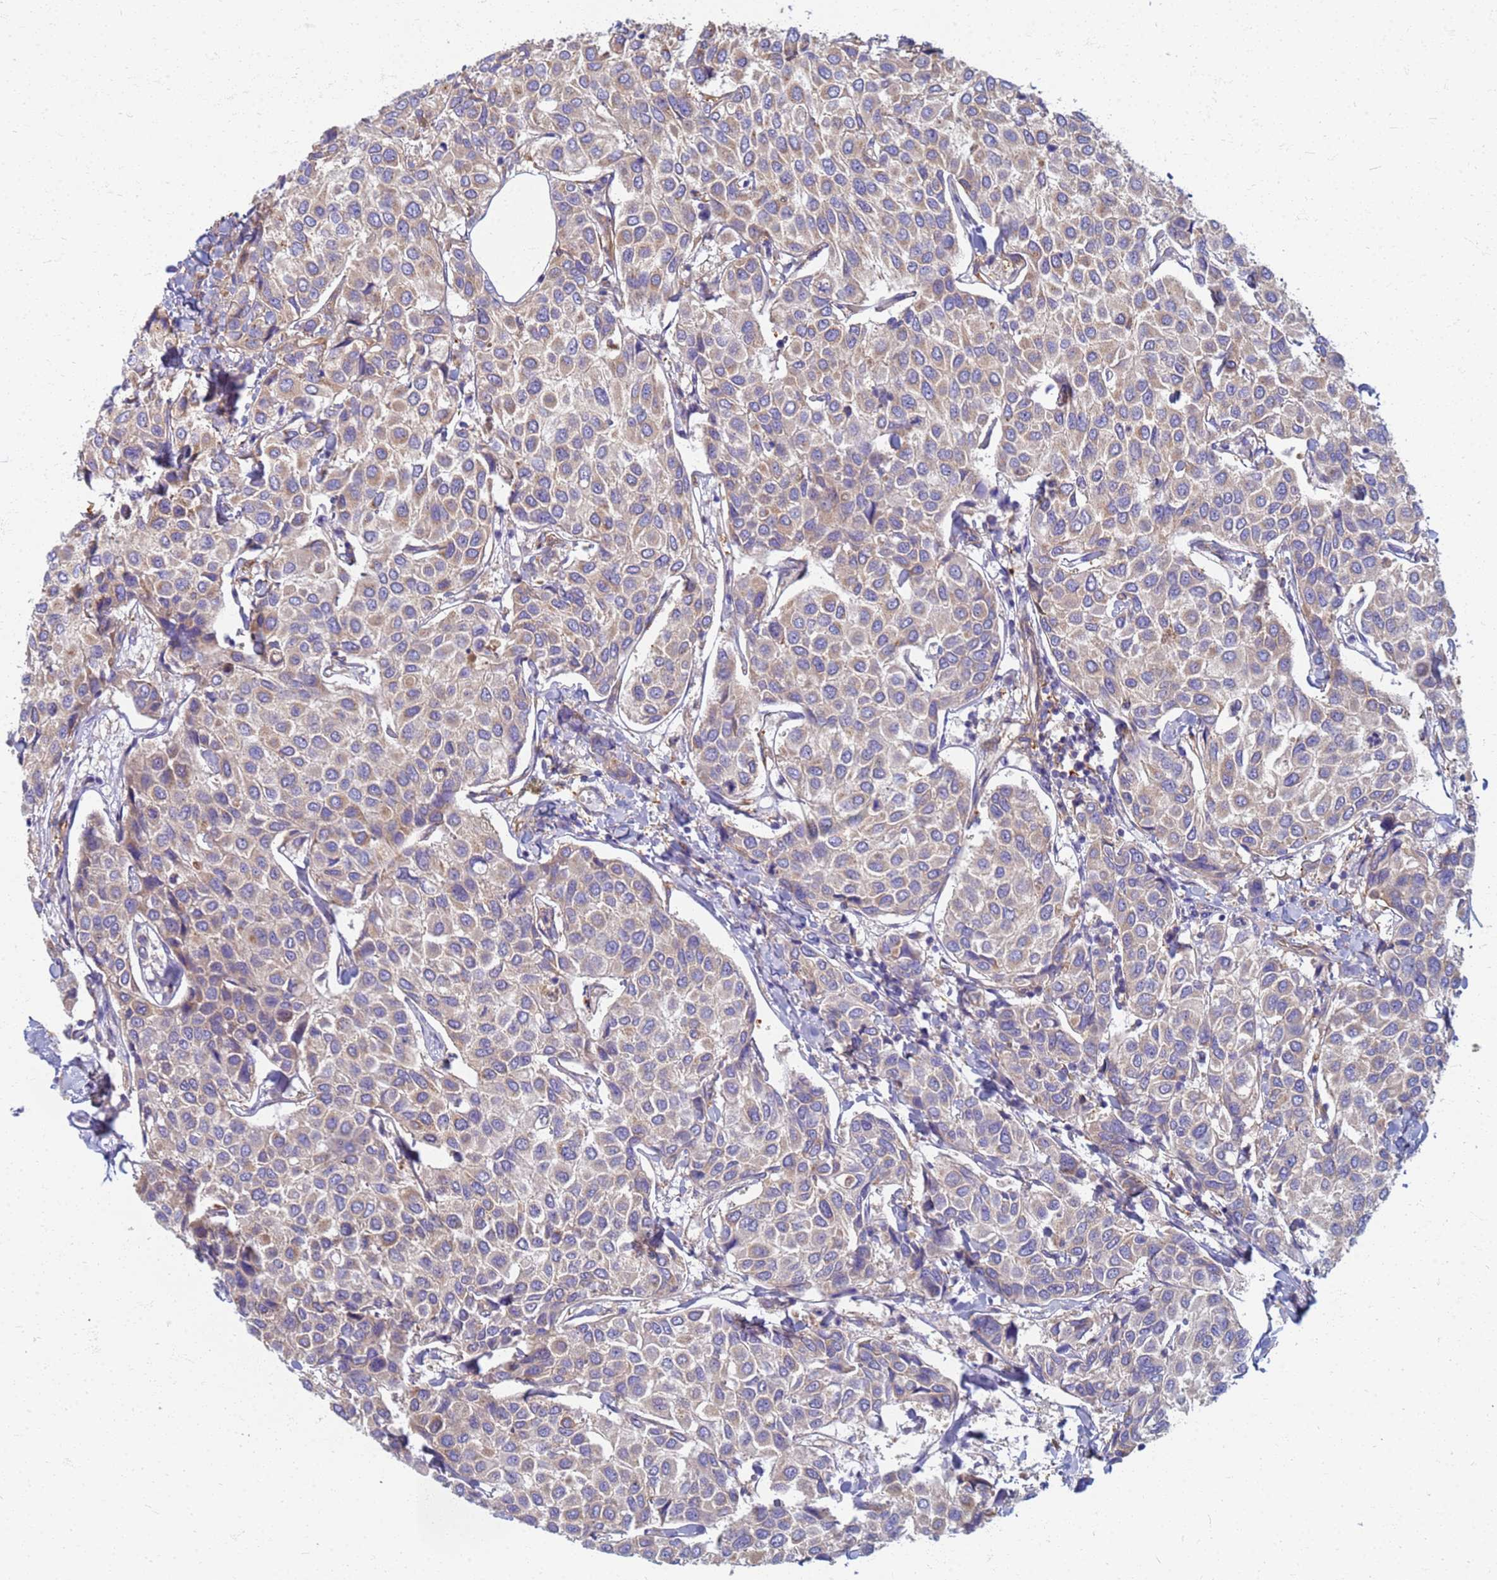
{"staining": {"intensity": "weak", "quantity": "25%-75%", "location": "cytoplasmic/membranous"}, "tissue": "breast cancer", "cell_type": "Tumor cells", "image_type": "cancer", "snomed": [{"axis": "morphology", "description": "Duct carcinoma"}, {"axis": "topography", "description": "Breast"}], "caption": "The immunohistochemical stain labels weak cytoplasmic/membranous staining in tumor cells of breast cancer (intraductal carcinoma) tissue.", "gene": "EEA1", "patient": {"sex": "female", "age": 55}}